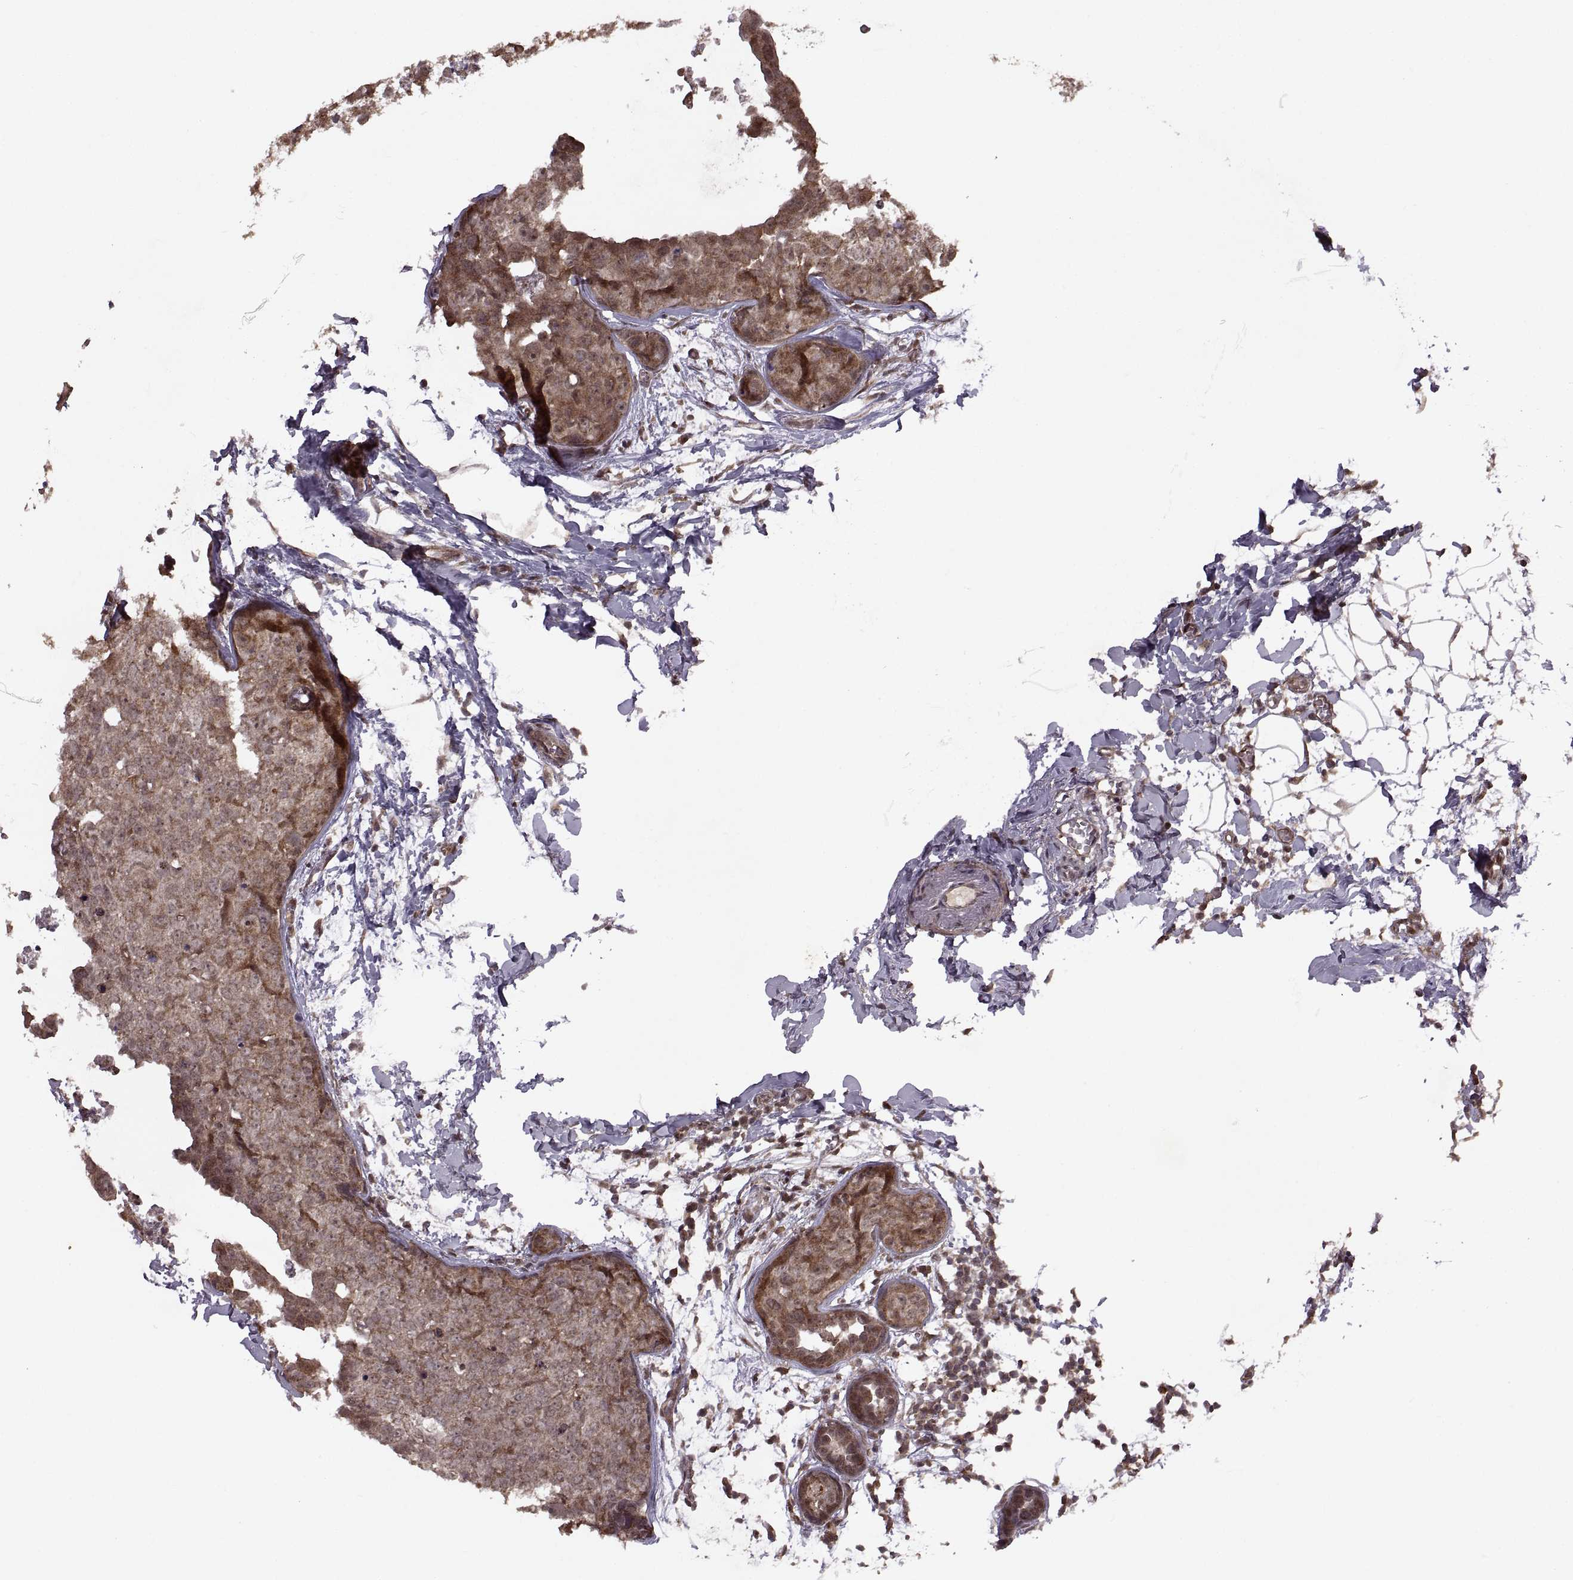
{"staining": {"intensity": "moderate", "quantity": ">75%", "location": "cytoplasmic/membranous"}, "tissue": "breast cancer", "cell_type": "Tumor cells", "image_type": "cancer", "snomed": [{"axis": "morphology", "description": "Duct carcinoma"}, {"axis": "topography", "description": "Breast"}], "caption": "Immunohistochemistry (IHC) micrograph of neoplastic tissue: breast cancer stained using immunohistochemistry (IHC) demonstrates medium levels of moderate protein expression localized specifically in the cytoplasmic/membranous of tumor cells, appearing as a cytoplasmic/membranous brown color.", "gene": "PTOV1", "patient": {"sex": "female", "age": 38}}